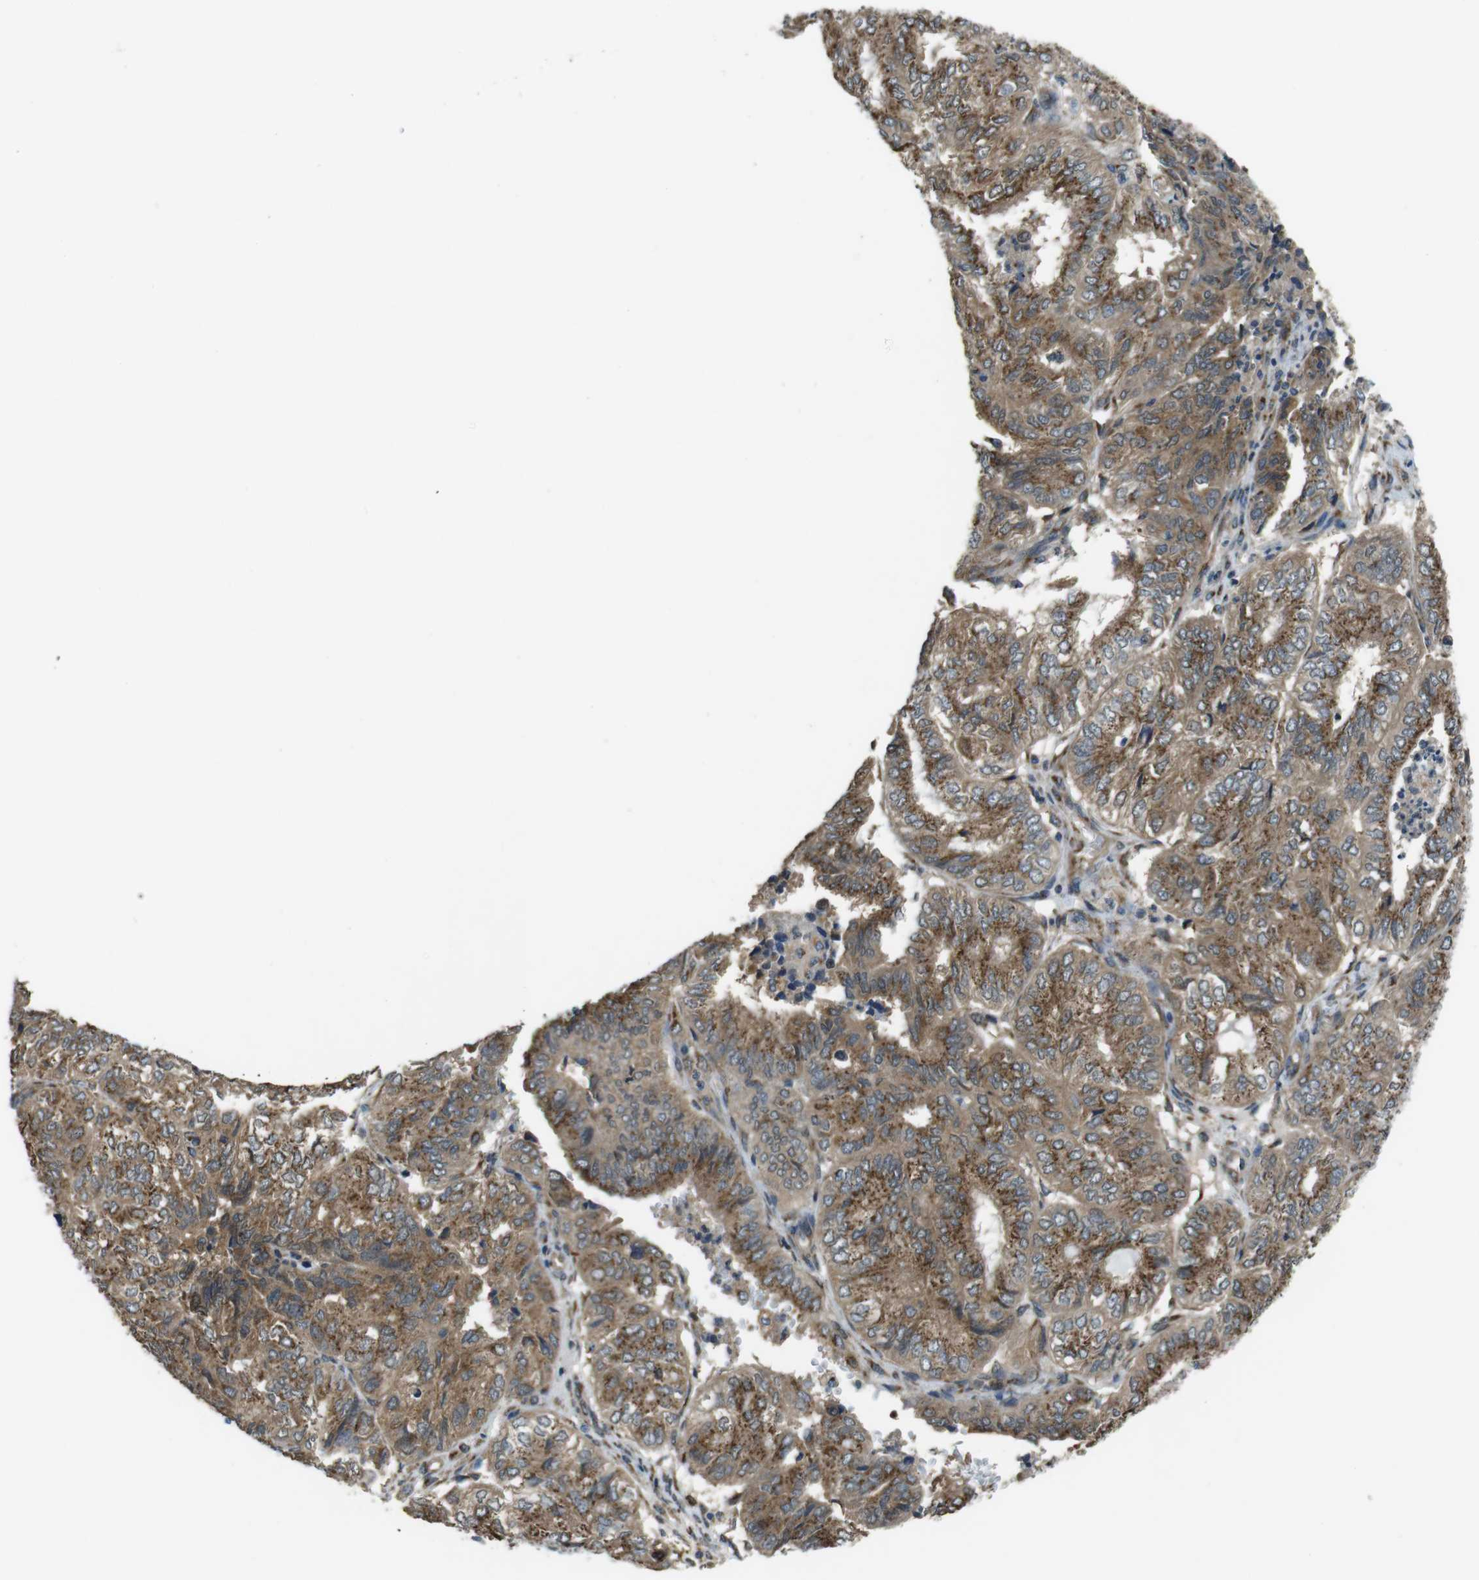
{"staining": {"intensity": "moderate", "quantity": ">75%", "location": "cytoplasmic/membranous"}, "tissue": "endometrial cancer", "cell_type": "Tumor cells", "image_type": "cancer", "snomed": [{"axis": "morphology", "description": "Adenocarcinoma, NOS"}, {"axis": "topography", "description": "Uterus"}], "caption": "Adenocarcinoma (endometrial) stained with a protein marker displays moderate staining in tumor cells.", "gene": "RAB6A", "patient": {"sex": "female", "age": 60}}